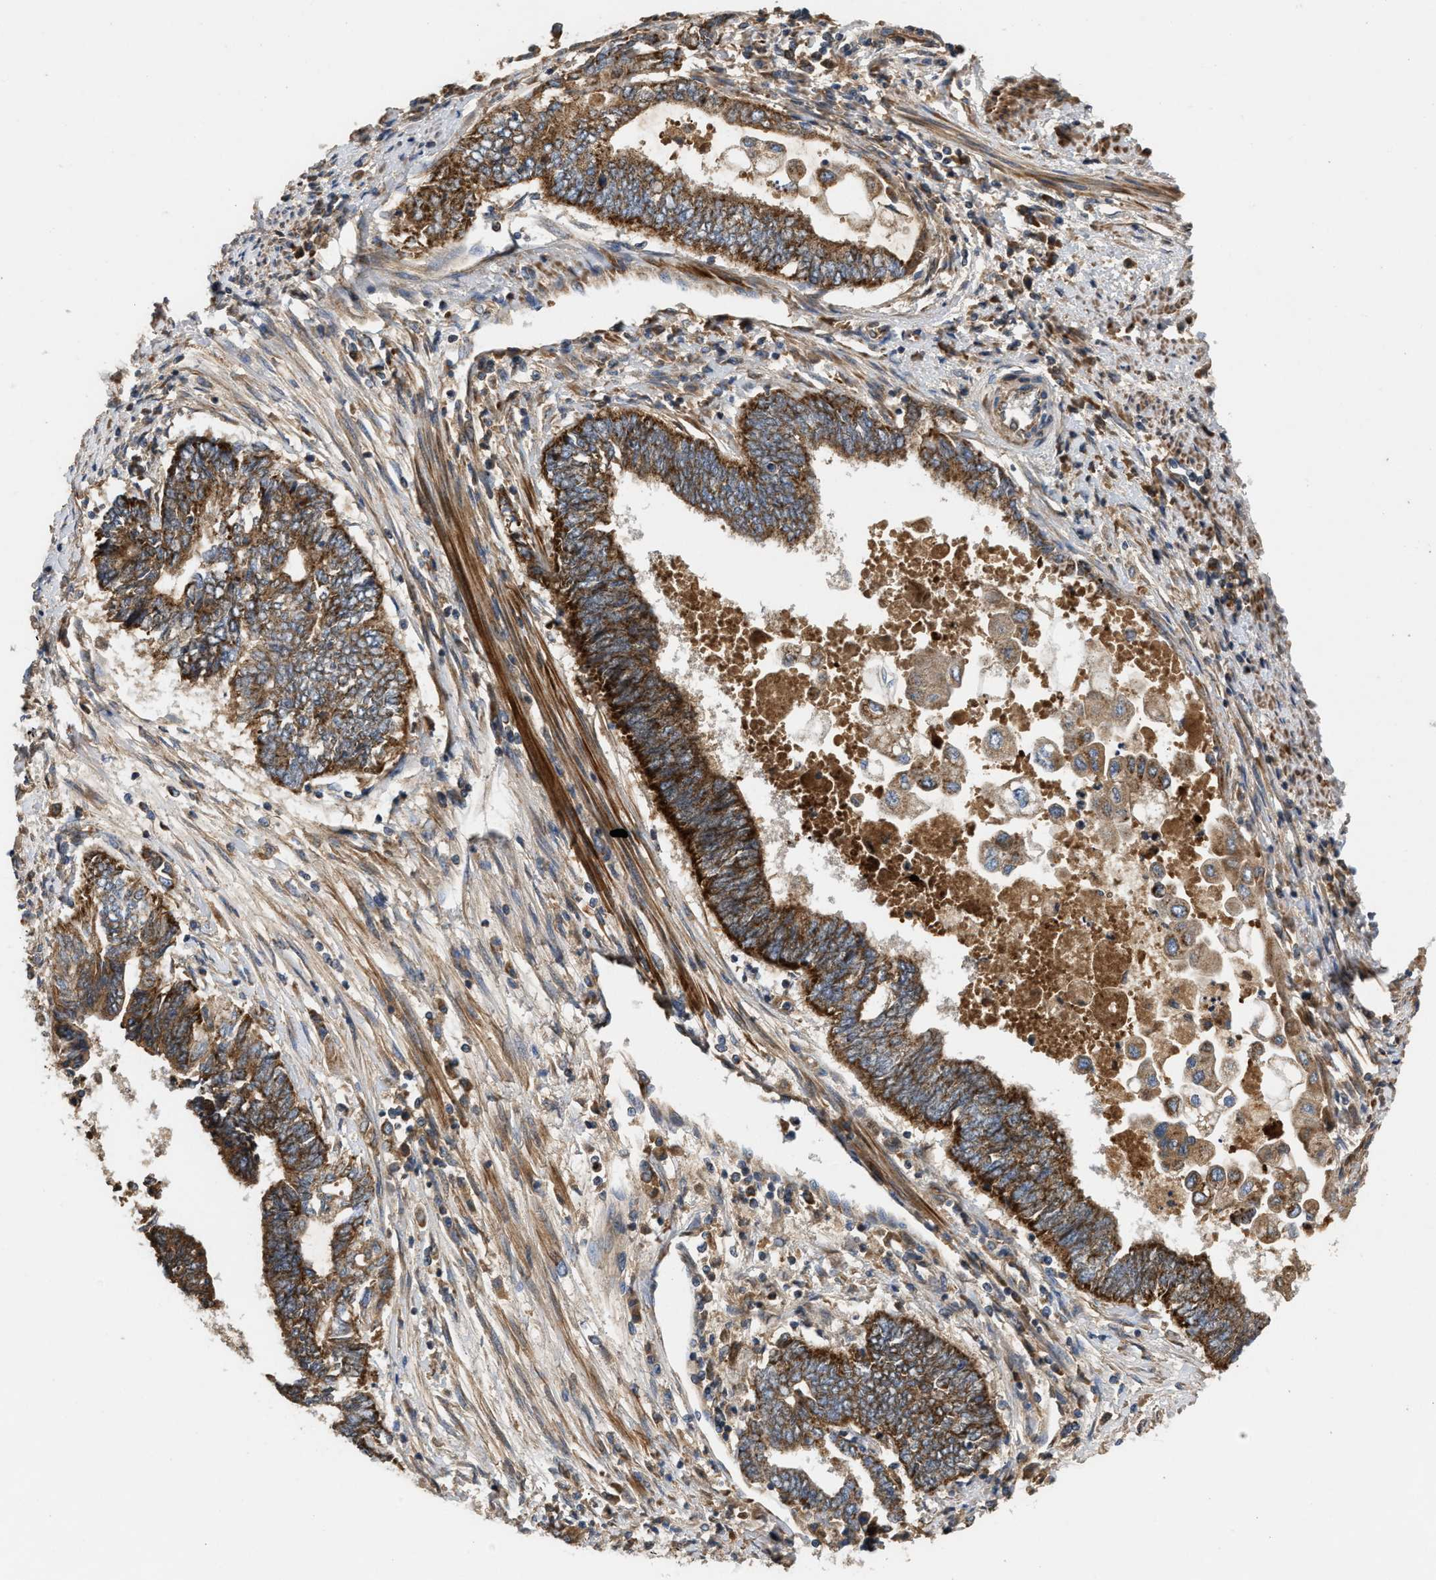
{"staining": {"intensity": "strong", "quantity": ">75%", "location": "cytoplasmic/membranous"}, "tissue": "endometrial cancer", "cell_type": "Tumor cells", "image_type": "cancer", "snomed": [{"axis": "morphology", "description": "Adenocarcinoma, NOS"}, {"axis": "topography", "description": "Uterus"}, {"axis": "topography", "description": "Endometrium"}], "caption": "A photomicrograph of human endometrial cancer stained for a protein shows strong cytoplasmic/membranous brown staining in tumor cells. The staining was performed using DAB, with brown indicating positive protein expression. Nuclei are stained blue with hematoxylin.", "gene": "TACO1", "patient": {"sex": "female", "age": 70}}